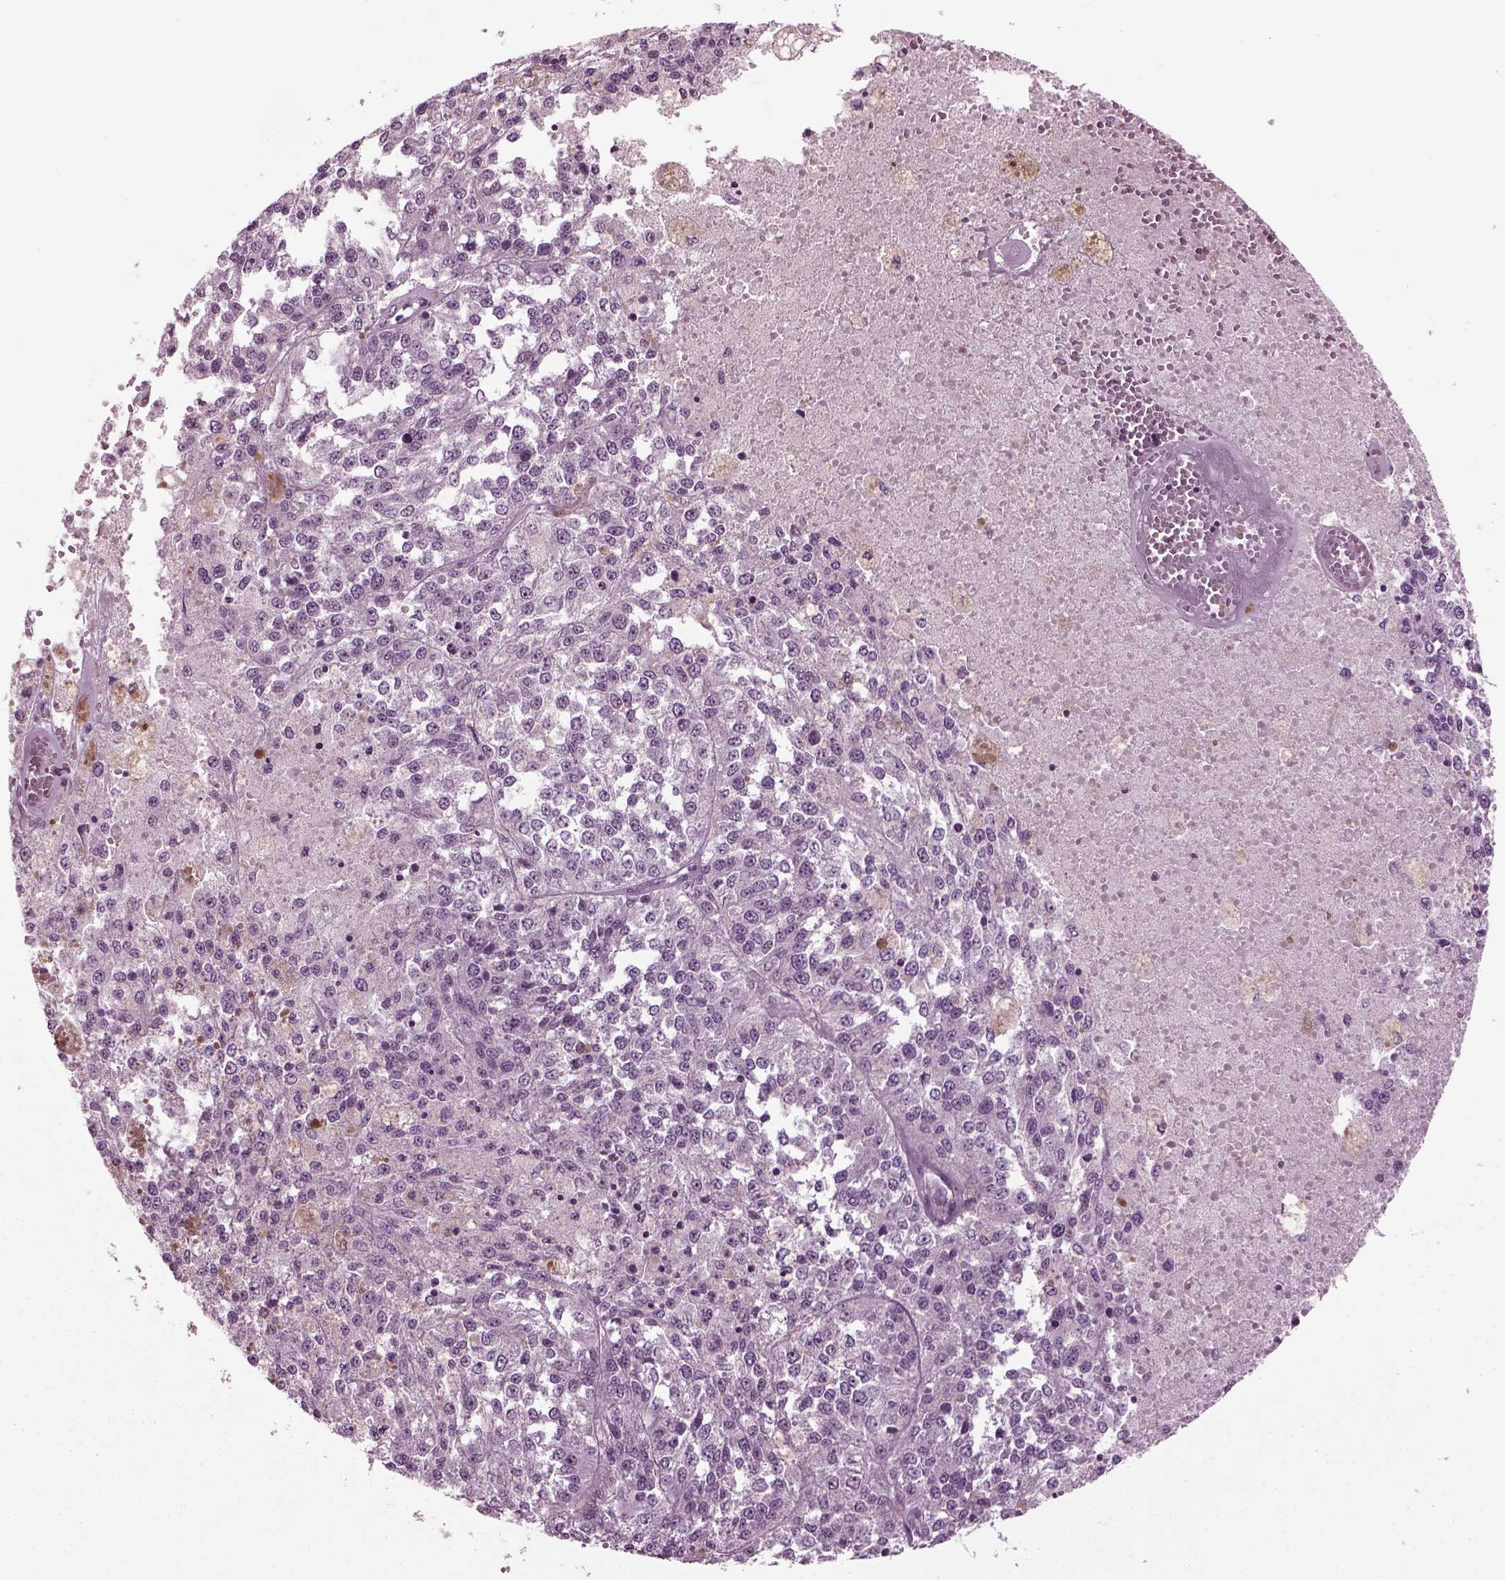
{"staining": {"intensity": "negative", "quantity": "none", "location": "none"}, "tissue": "melanoma", "cell_type": "Tumor cells", "image_type": "cancer", "snomed": [{"axis": "morphology", "description": "Malignant melanoma, Metastatic site"}, {"axis": "topography", "description": "Lymph node"}], "caption": "The immunohistochemistry micrograph has no significant expression in tumor cells of malignant melanoma (metastatic site) tissue.", "gene": "ODF3", "patient": {"sex": "female", "age": 64}}